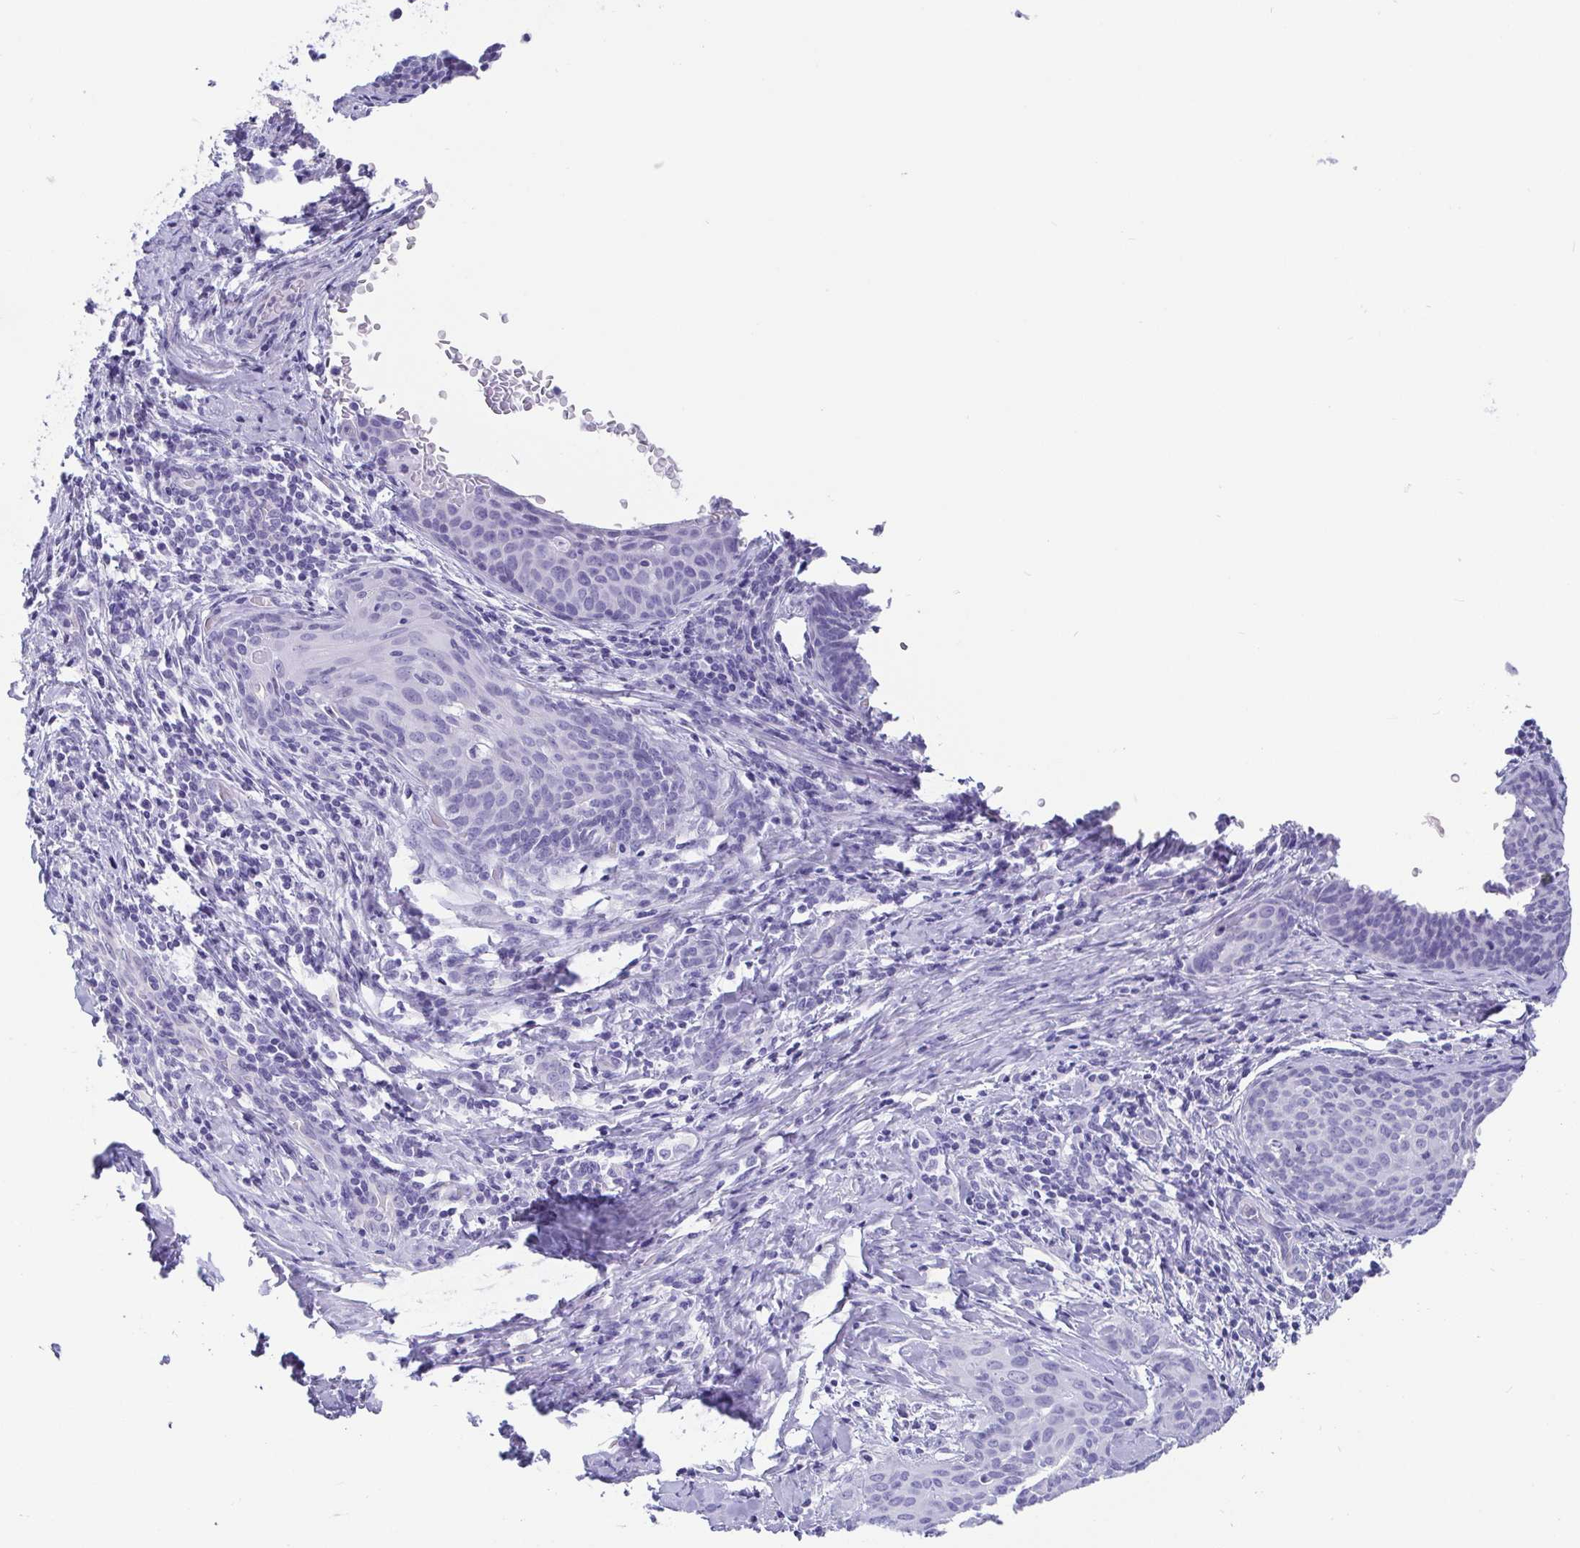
{"staining": {"intensity": "negative", "quantity": "none", "location": "none"}, "tissue": "cervical cancer", "cell_type": "Tumor cells", "image_type": "cancer", "snomed": [{"axis": "morphology", "description": "Squamous cell carcinoma, NOS"}, {"axis": "morphology", "description": "Adenocarcinoma, NOS"}, {"axis": "topography", "description": "Cervix"}], "caption": "There is no significant positivity in tumor cells of squamous cell carcinoma (cervical).", "gene": "SCGN", "patient": {"sex": "female", "age": 52}}